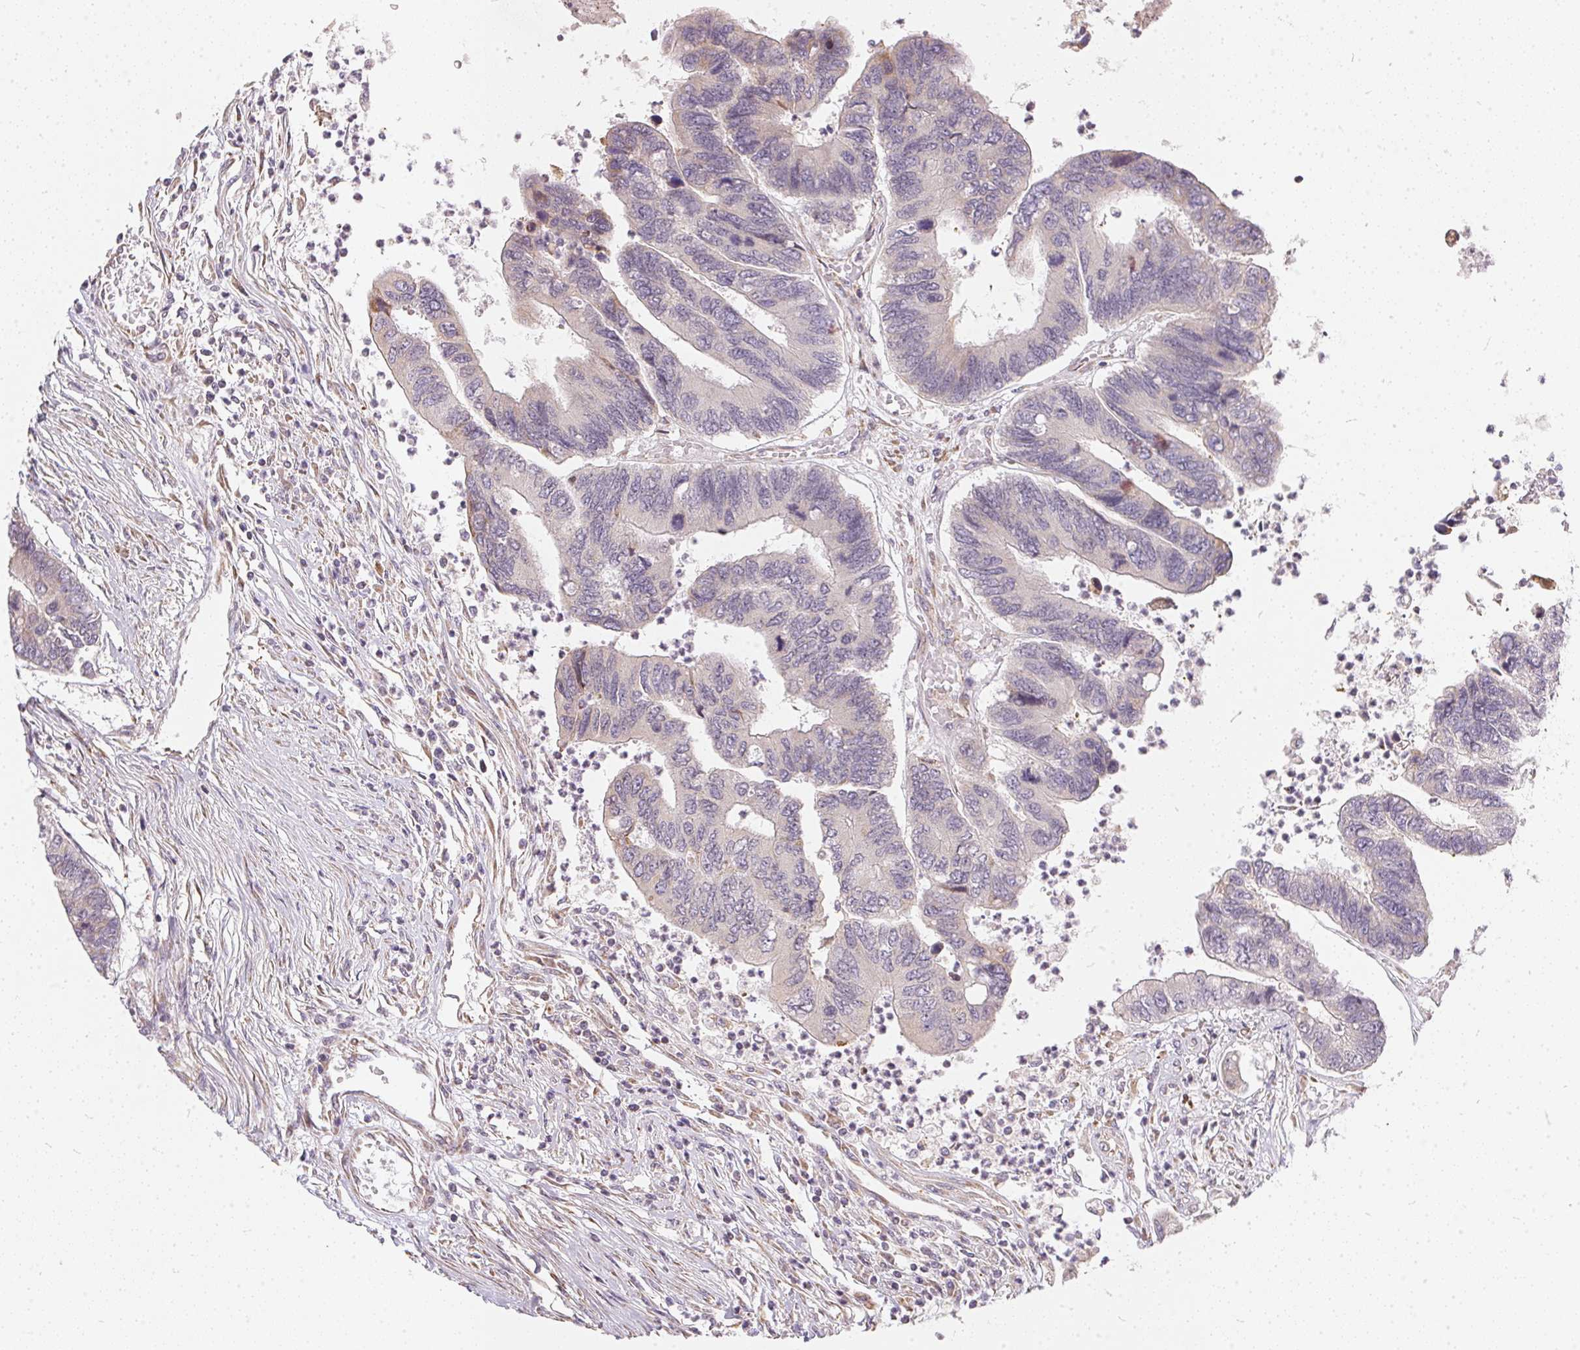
{"staining": {"intensity": "negative", "quantity": "none", "location": "none"}, "tissue": "colorectal cancer", "cell_type": "Tumor cells", "image_type": "cancer", "snomed": [{"axis": "morphology", "description": "Adenocarcinoma, NOS"}, {"axis": "topography", "description": "Colon"}], "caption": "The IHC image has no significant expression in tumor cells of colorectal adenocarcinoma tissue.", "gene": "VWA5B2", "patient": {"sex": "female", "age": 67}}